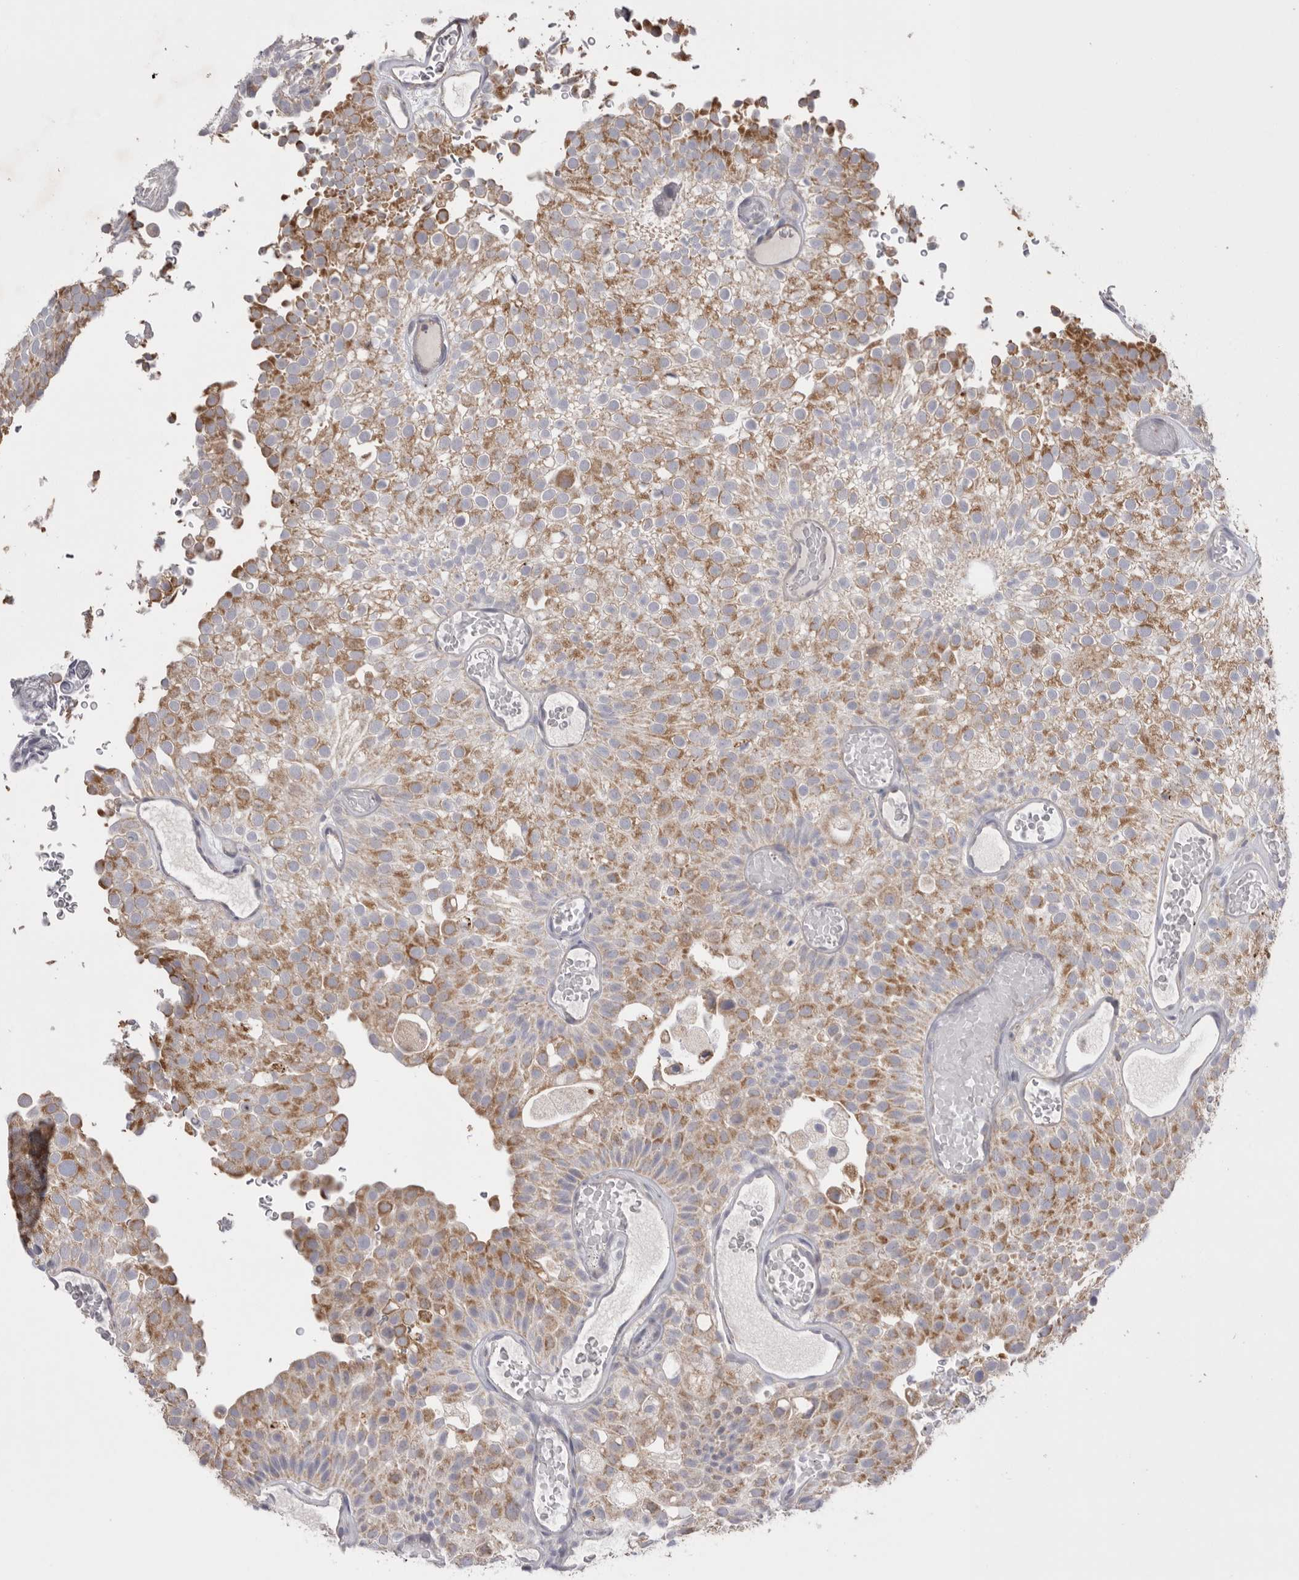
{"staining": {"intensity": "moderate", "quantity": ">75%", "location": "cytoplasmic/membranous"}, "tissue": "urothelial cancer", "cell_type": "Tumor cells", "image_type": "cancer", "snomed": [{"axis": "morphology", "description": "Urothelial carcinoma, Low grade"}, {"axis": "topography", "description": "Urinary bladder"}], "caption": "A brown stain labels moderate cytoplasmic/membranous positivity of a protein in urothelial carcinoma (low-grade) tumor cells.", "gene": "VDAC3", "patient": {"sex": "male", "age": 78}}